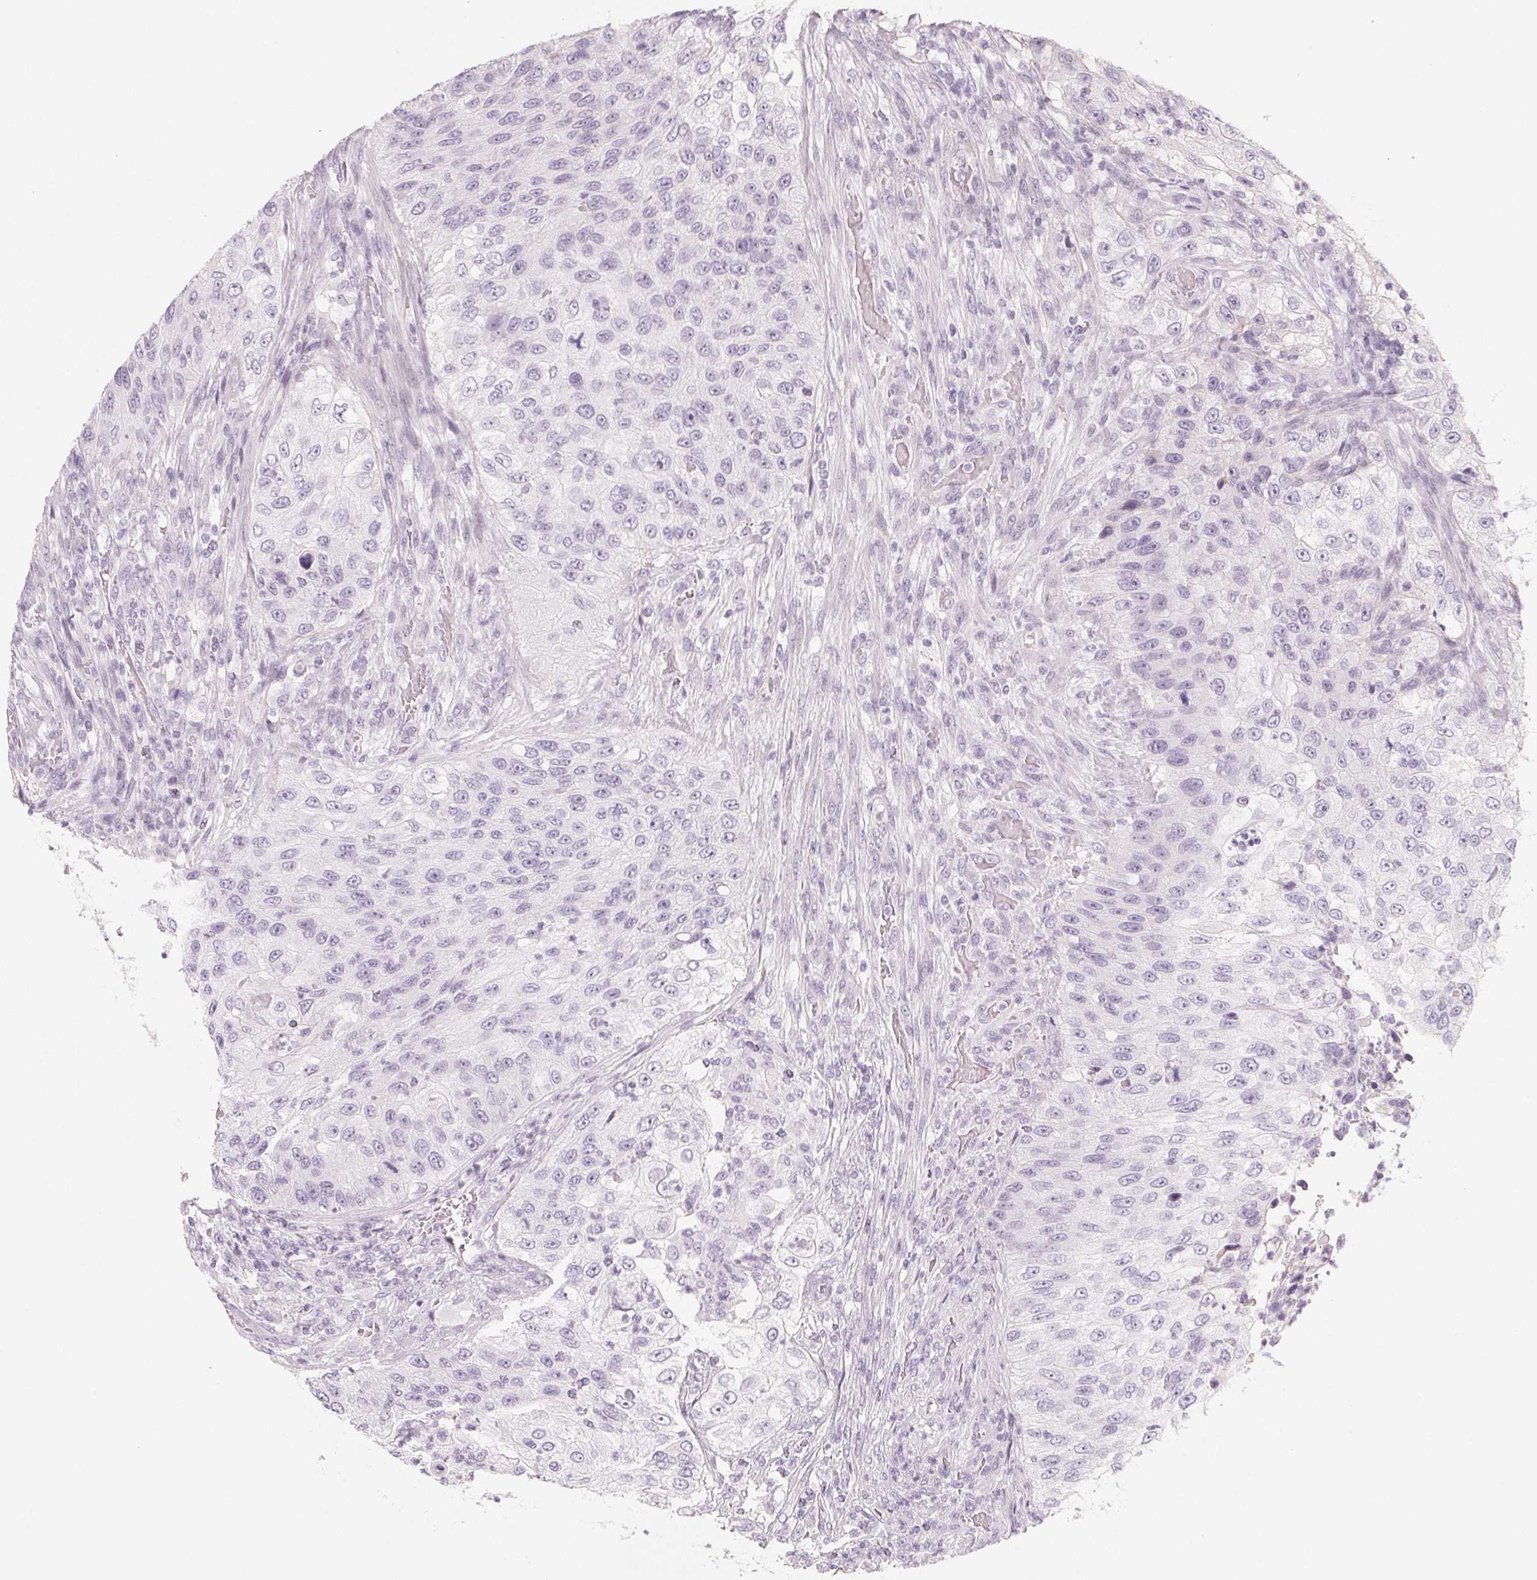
{"staining": {"intensity": "negative", "quantity": "none", "location": "none"}, "tissue": "urothelial cancer", "cell_type": "Tumor cells", "image_type": "cancer", "snomed": [{"axis": "morphology", "description": "Urothelial carcinoma, High grade"}, {"axis": "topography", "description": "Urinary bladder"}], "caption": "Tumor cells are negative for brown protein staining in urothelial cancer. (DAB (3,3'-diaminobenzidine) immunohistochemistry, high magnification).", "gene": "SH3GL2", "patient": {"sex": "female", "age": 60}}